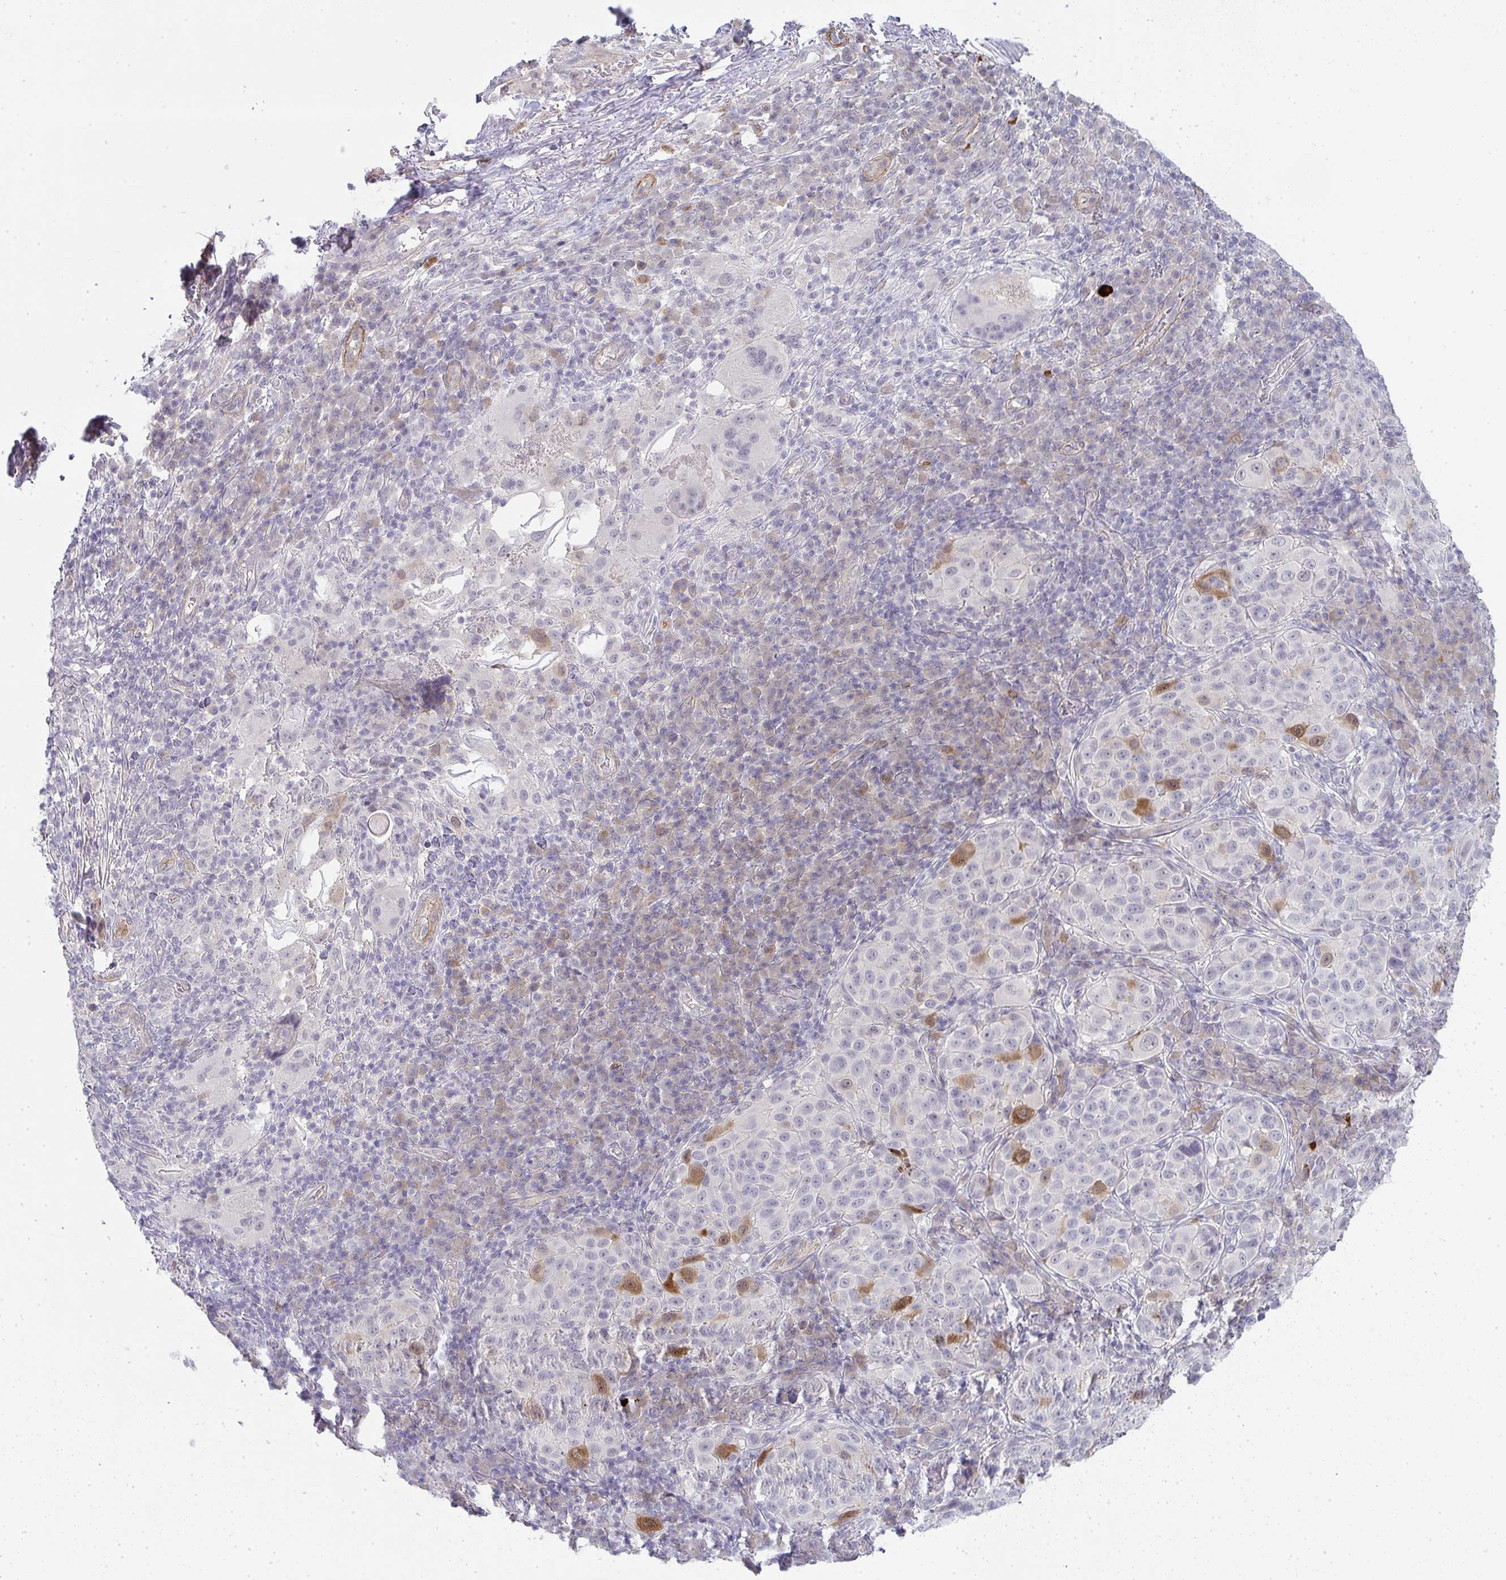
{"staining": {"intensity": "moderate", "quantity": "<25%", "location": "cytoplasmic/membranous,nuclear"}, "tissue": "melanoma", "cell_type": "Tumor cells", "image_type": "cancer", "snomed": [{"axis": "morphology", "description": "Malignant melanoma, NOS"}, {"axis": "topography", "description": "Skin"}], "caption": "Immunohistochemistry (IHC) of malignant melanoma displays low levels of moderate cytoplasmic/membranous and nuclear expression in about <25% of tumor cells. The staining was performed using DAB to visualize the protein expression in brown, while the nuclei were stained in blue with hematoxylin (Magnification: 20x).", "gene": "UBE2S", "patient": {"sex": "male", "age": 38}}